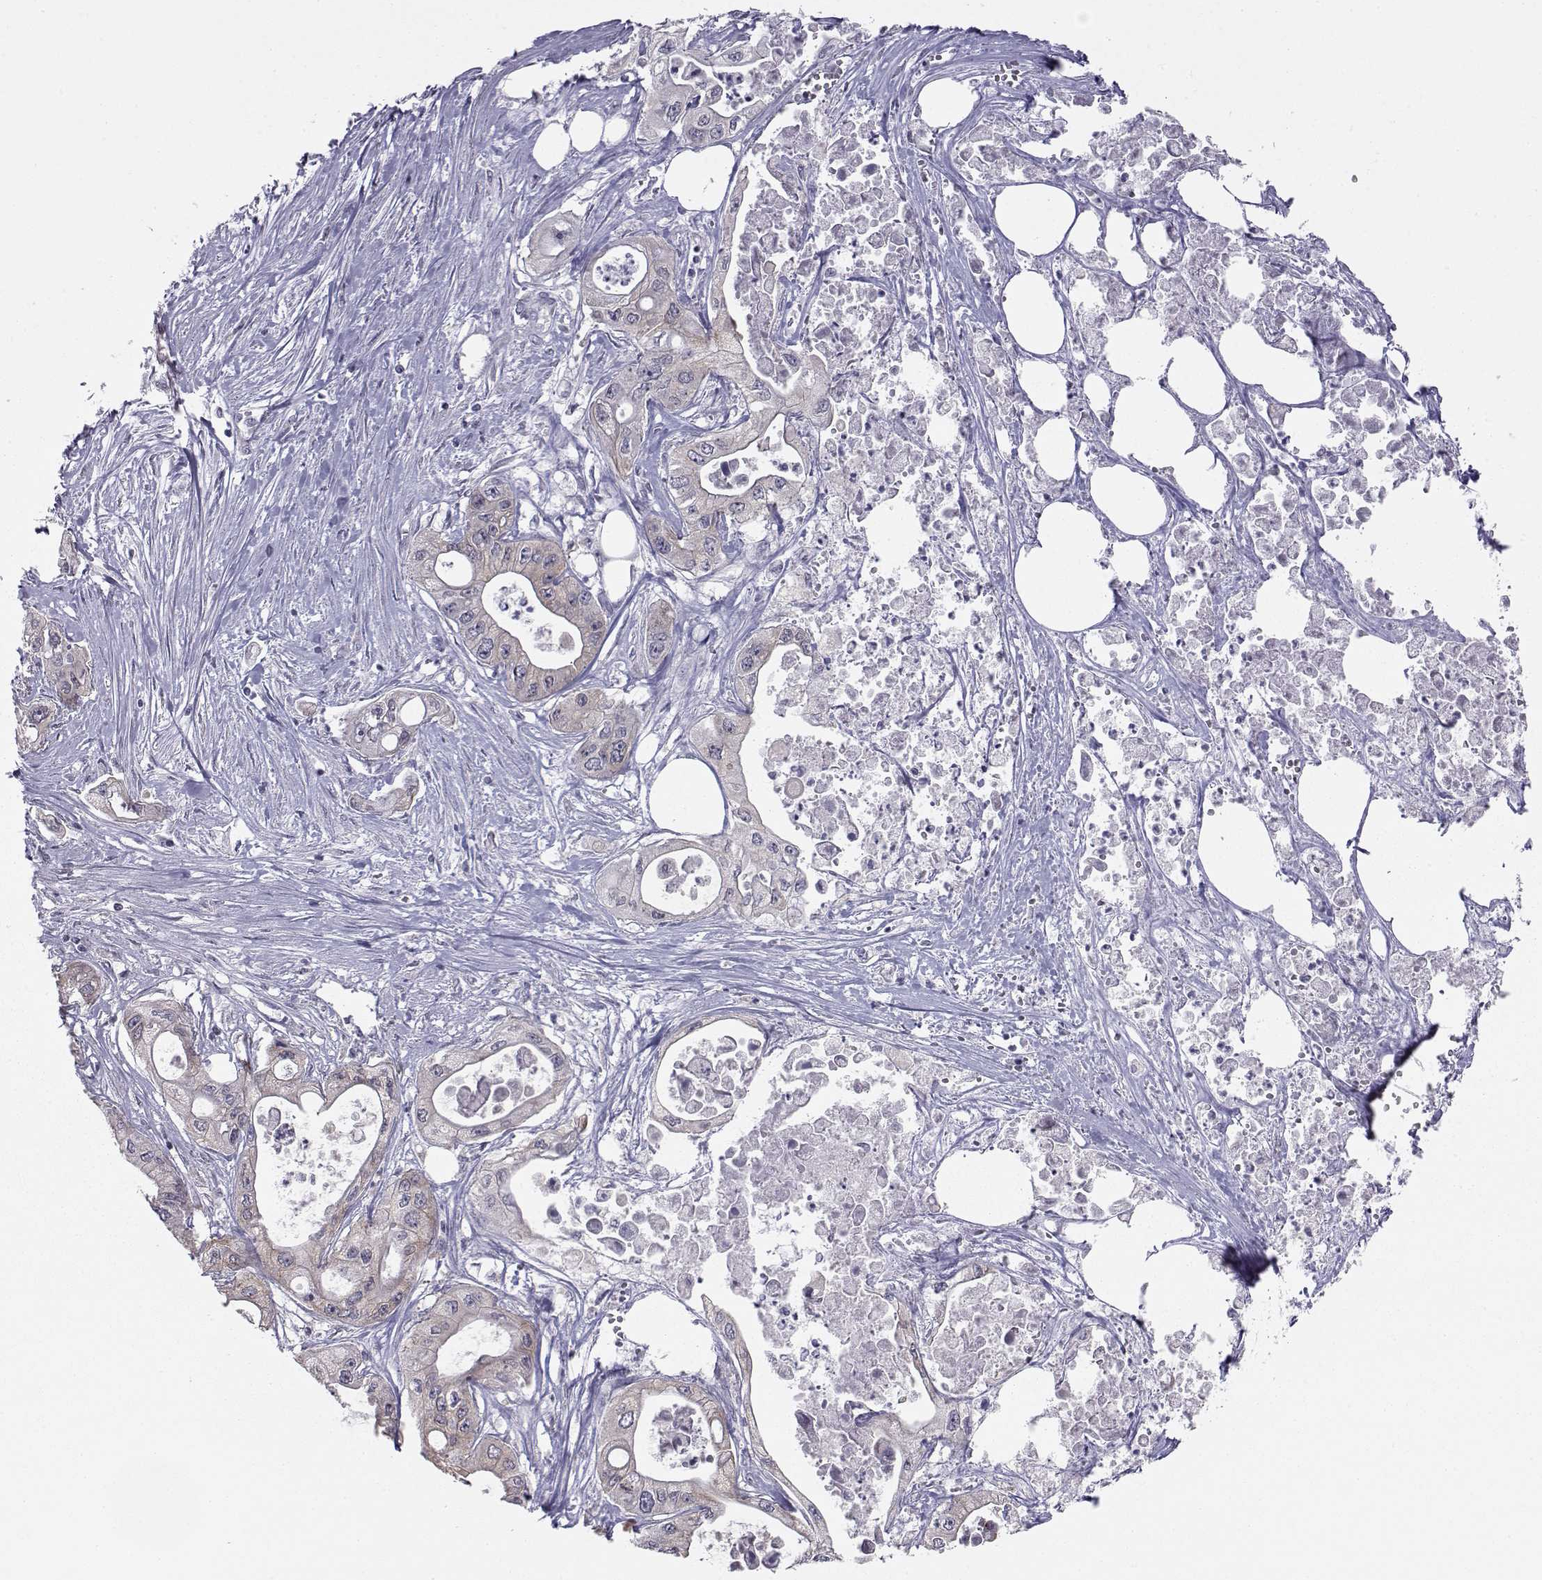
{"staining": {"intensity": "weak", "quantity": "25%-75%", "location": "cytoplasmic/membranous"}, "tissue": "pancreatic cancer", "cell_type": "Tumor cells", "image_type": "cancer", "snomed": [{"axis": "morphology", "description": "Adenocarcinoma, NOS"}, {"axis": "topography", "description": "Pancreas"}], "caption": "Pancreatic cancer (adenocarcinoma) was stained to show a protein in brown. There is low levels of weak cytoplasmic/membranous positivity in approximately 25%-75% of tumor cells.", "gene": "KIF13B", "patient": {"sex": "male", "age": 70}}